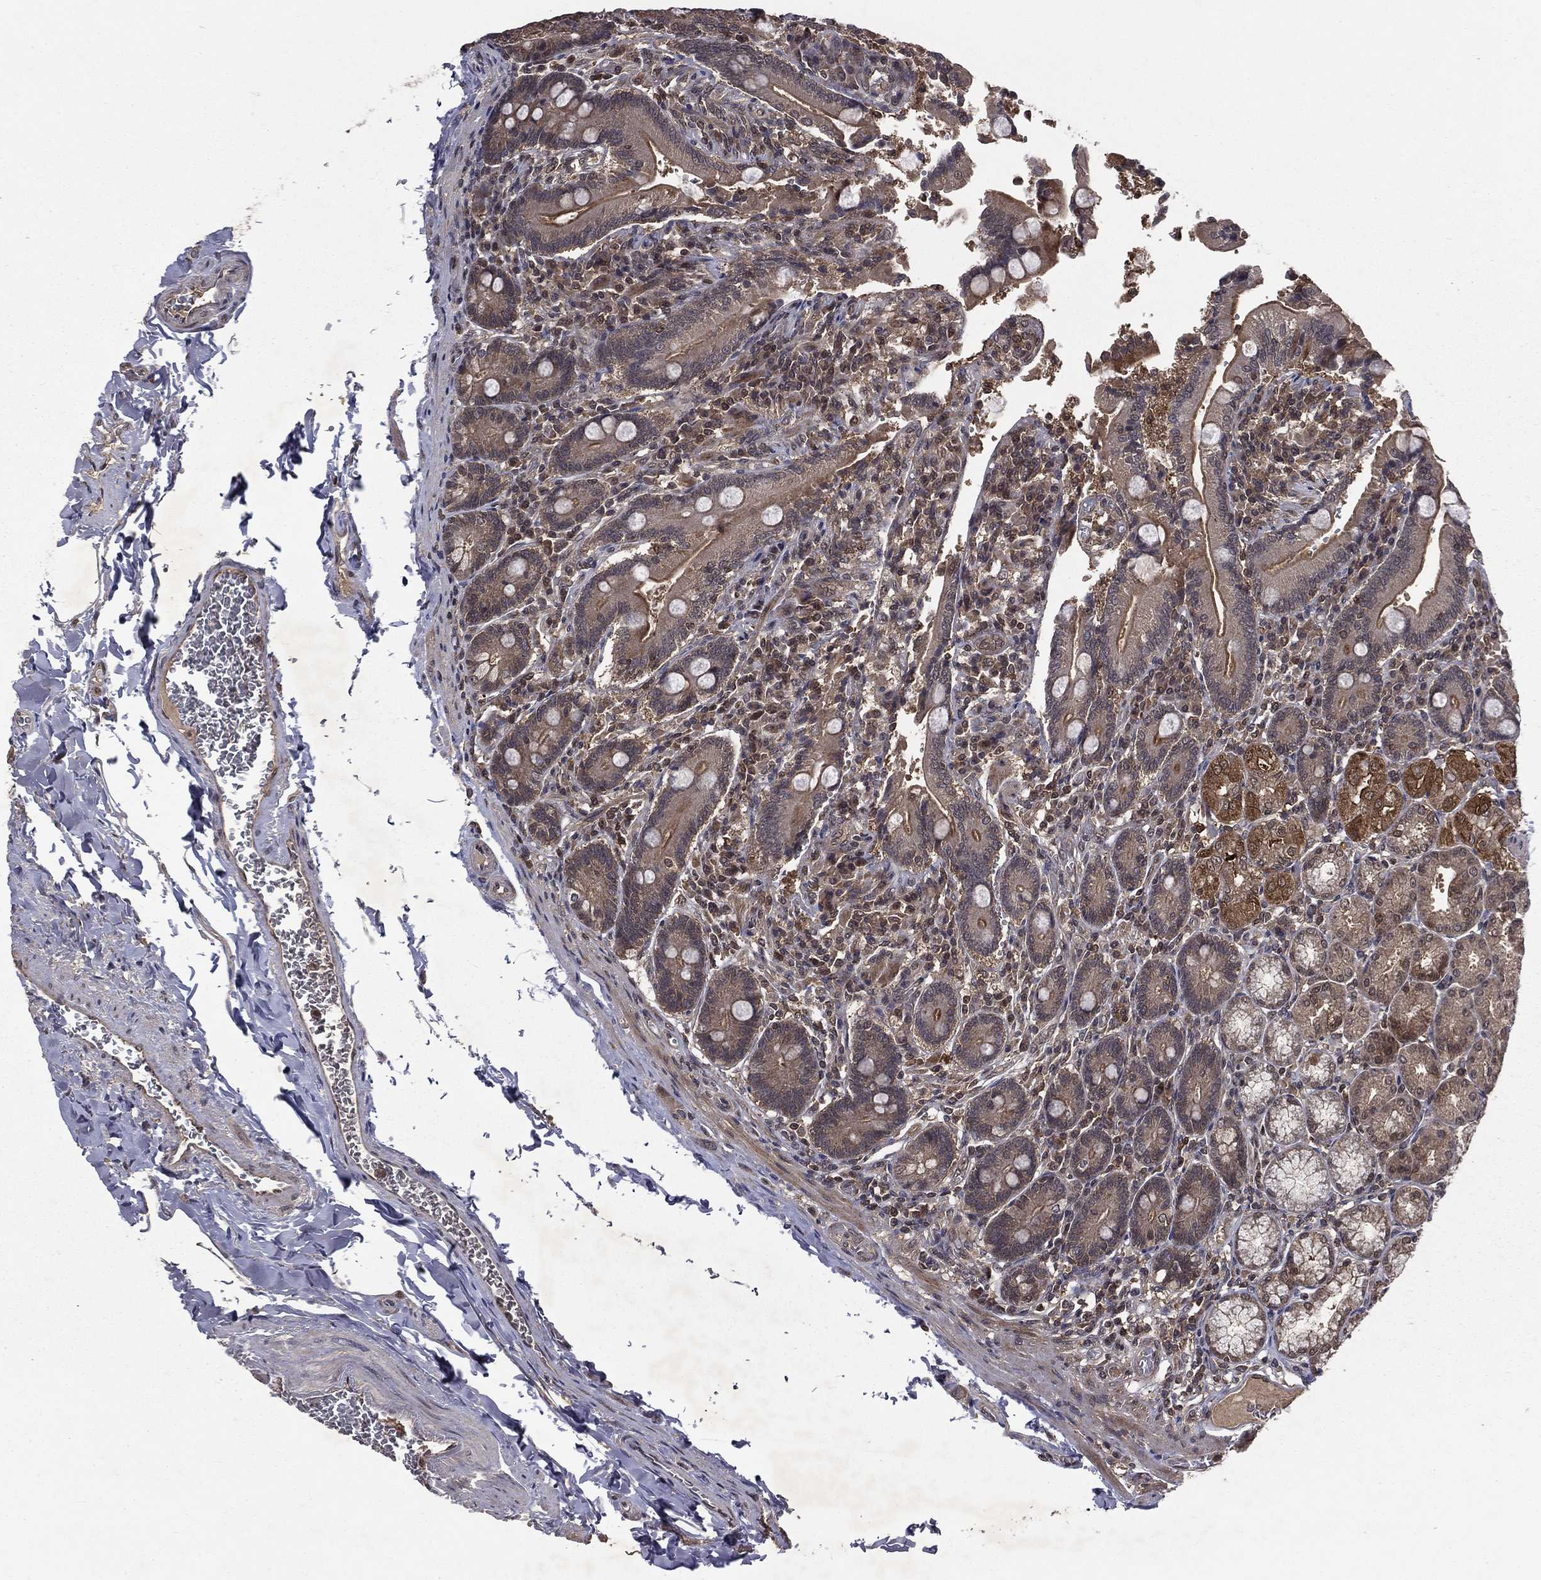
{"staining": {"intensity": "moderate", "quantity": "25%-75%", "location": "cytoplasmic/membranous"}, "tissue": "duodenum", "cell_type": "Glandular cells", "image_type": "normal", "snomed": [{"axis": "morphology", "description": "Normal tissue, NOS"}, {"axis": "topography", "description": "Duodenum"}], "caption": "Brown immunohistochemical staining in normal human duodenum exhibits moderate cytoplasmic/membranous staining in approximately 25%-75% of glandular cells. Nuclei are stained in blue.", "gene": "FGD1", "patient": {"sex": "female", "age": 62}}